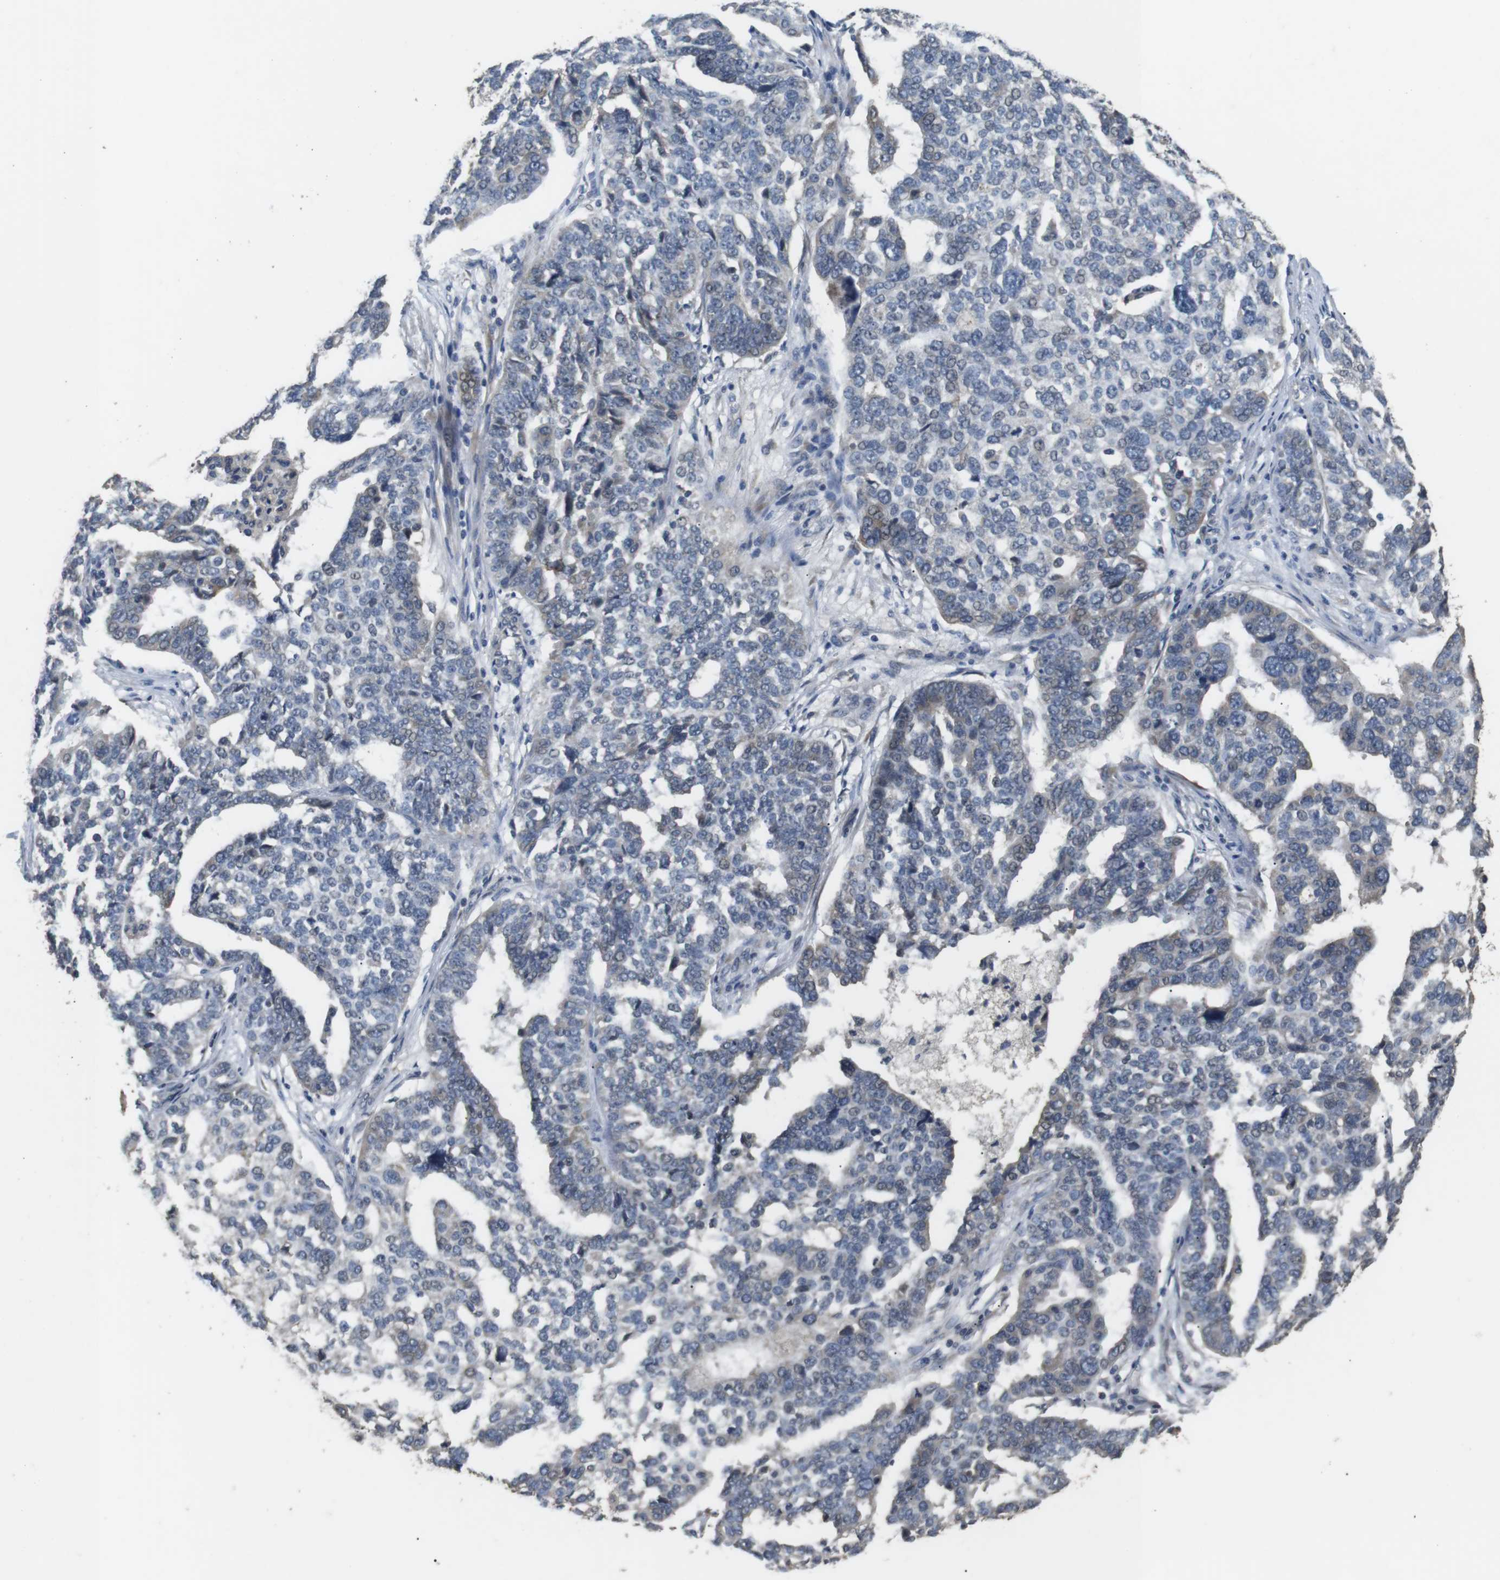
{"staining": {"intensity": "negative", "quantity": "none", "location": "none"}, "tissue": "ovarian cancer", "cell_type": "Tumor cells", "image_type": "cancer", "snomed": [{"axis": "morphology", "description": "Cystadenocarcinoma, serous, NOS"}, {"axis": "topography", "description": "Ovary"}], "caption": "A high-resolution micrograph shows immunohistochemistry staining of serous cystadenocarcinoma (ovarian), which displays no significant expression in tumor cells.", "gene": "ADGRL3", "patient": {"sex": "female", "age": 59}}